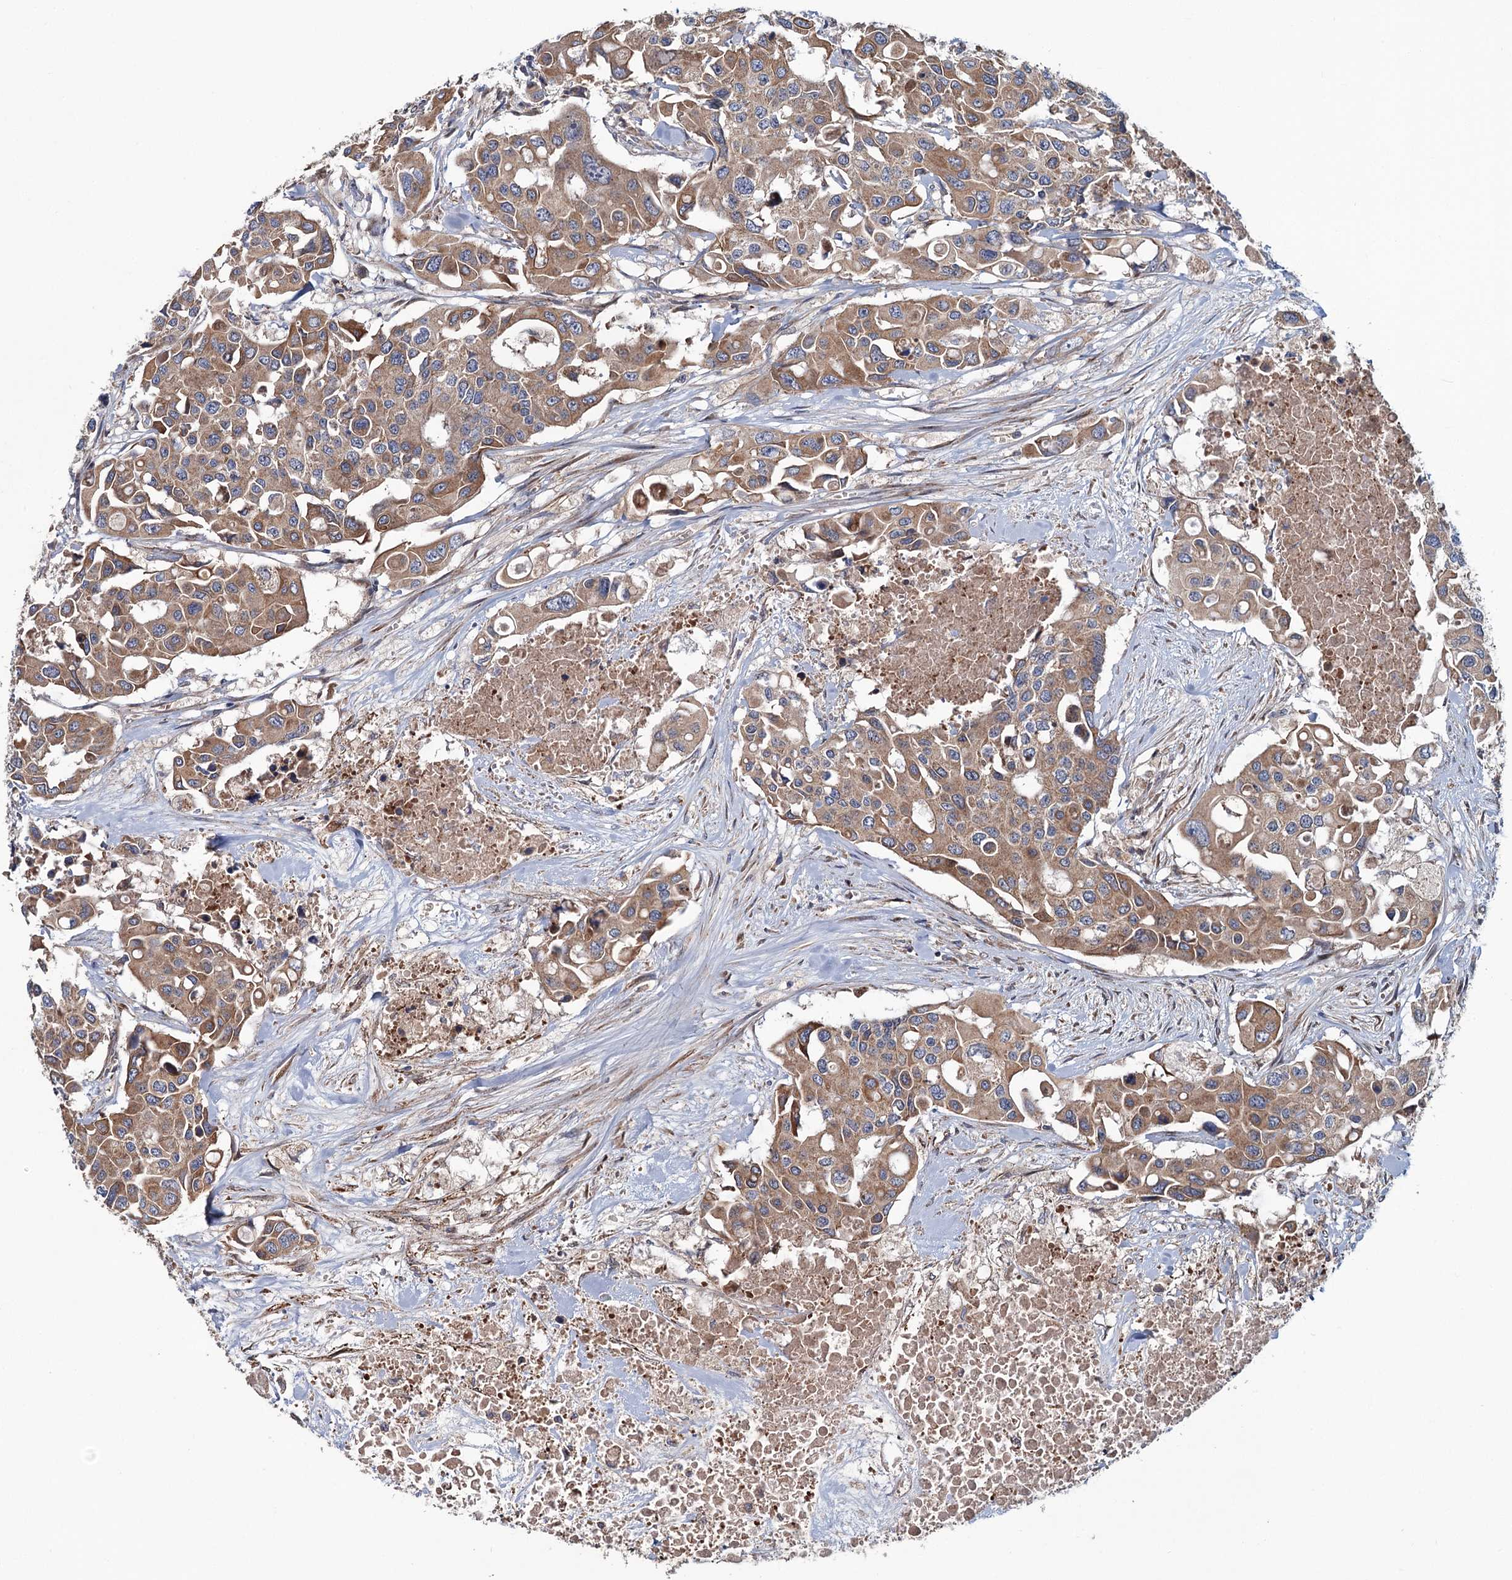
{"staining": {"intensity": "moderate", "quantity": ">75%", "location": "cytoplasmic/membranous"}, "tissue": "colorectal cancer", "cell_type": "Tumor cells", "image_type": "cancer", "snomed": [{"axis": "morphology", "description": "Adenocarcinoma, NOS"}, {"axis": "topography", "description": "Colon"}], "caption": "Immunohistochemical staining of human colorectal cancer displays moderate cytoplasmic/membranous protein staining in approximately >75% of tumor cells. (IHC, brightfield microscopy, high magnification).", "gene": "MTRR", "patient": {"sex": "male", "age": 77}}